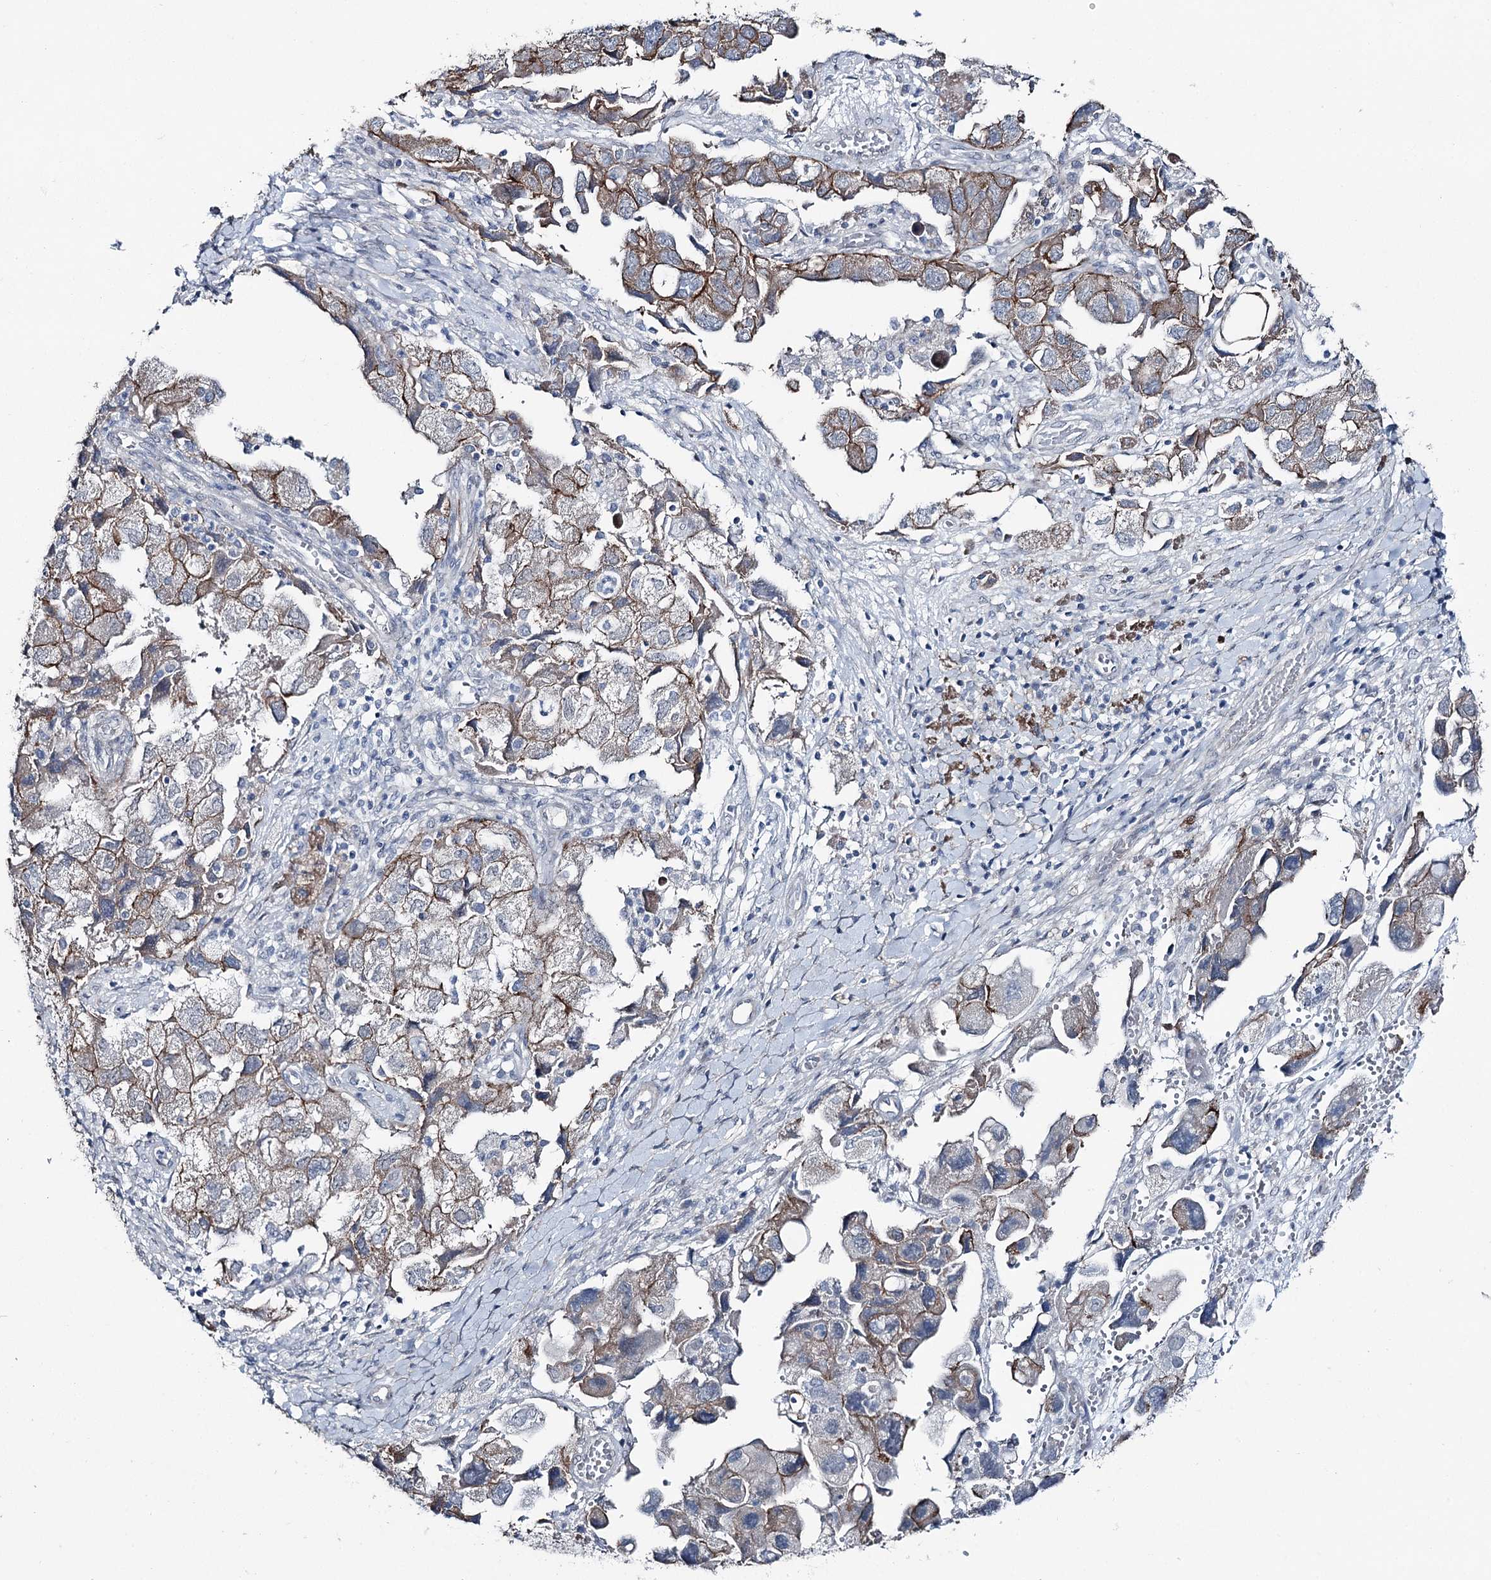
{"staining": {"intensity": "moderate", "quantity": ">75%", "location": "cytoplasmic/membranous"}, "tissue": "ovarian cancer", "cell_type": "Tumor cells", "image_type": "cancer", "snomed": [{"axis": "morphology", "description": "Carcinoma, NOS"}, {"axis": "morphology", "description": "Cystadenocarcinoma, serous, NOS"}, {"axis": "topography", "description": "Ovary"}], "caption": "Ovarian carcinoma stained with a protein marker shows moderate staining in tumor cells.", "gene": "FAM120B", "patient": {"sex": "female", "age": 69}}